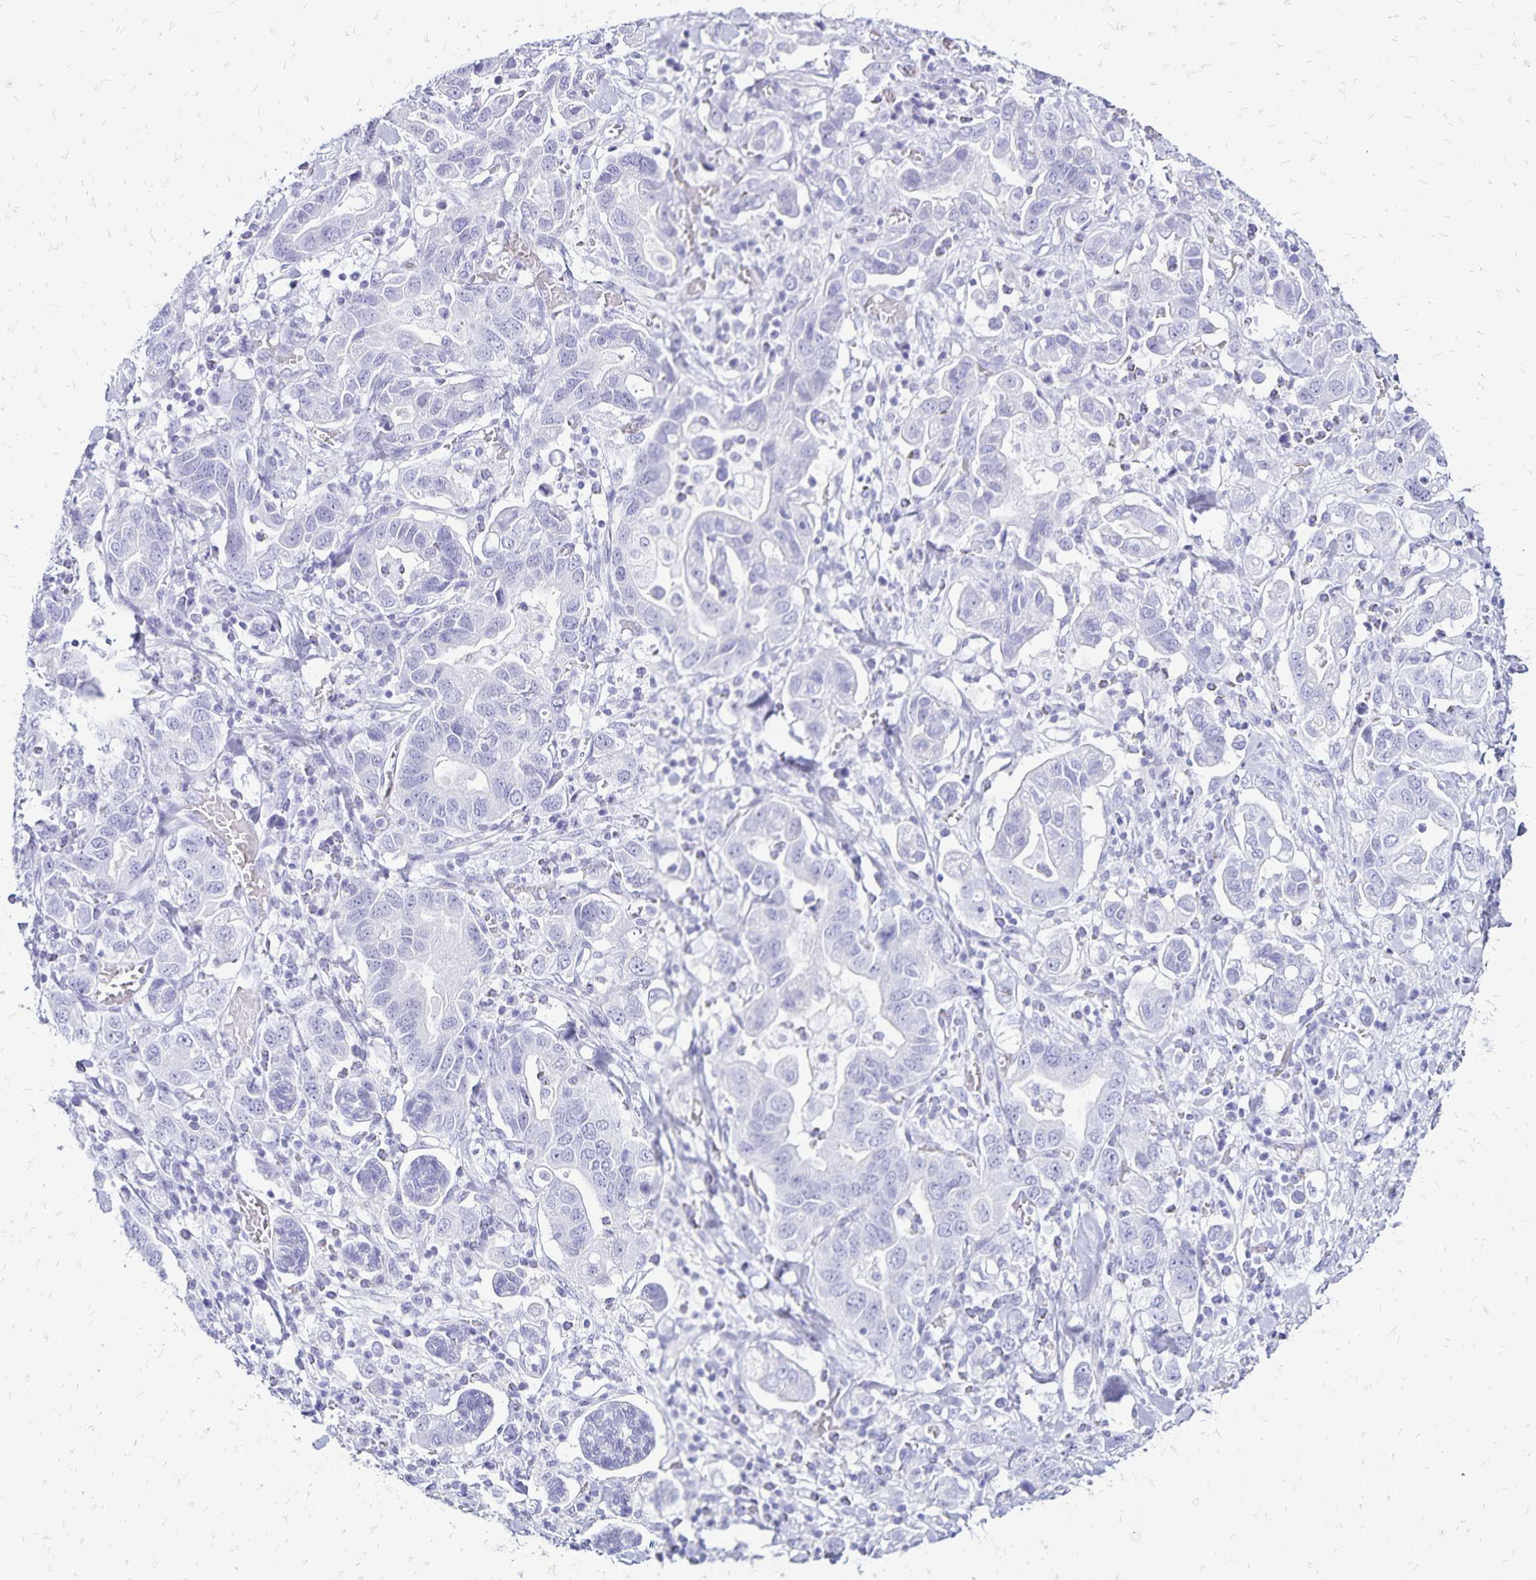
{"staining": {"intensity": "negative", "quantity": "none", "location": "none"}, "tissue": "stomach cancer", "cell_type": "Tumor cells", "image_type": "cancer", "snomed": [{"axis": "morphology", "description": "Adenocarcinoma, NOS"}, {"axis": "topography", "description": "Stomach, upper"}, {"axis": "topography", "description": "Stomach"}], "caption": "DAB immunohistochemical staining of human adenocarcinoma (stomach) exhibits no significant expression in tumor cells.", "gene": "LIN28B", "patient": {"sex": "male", "age": 62}}